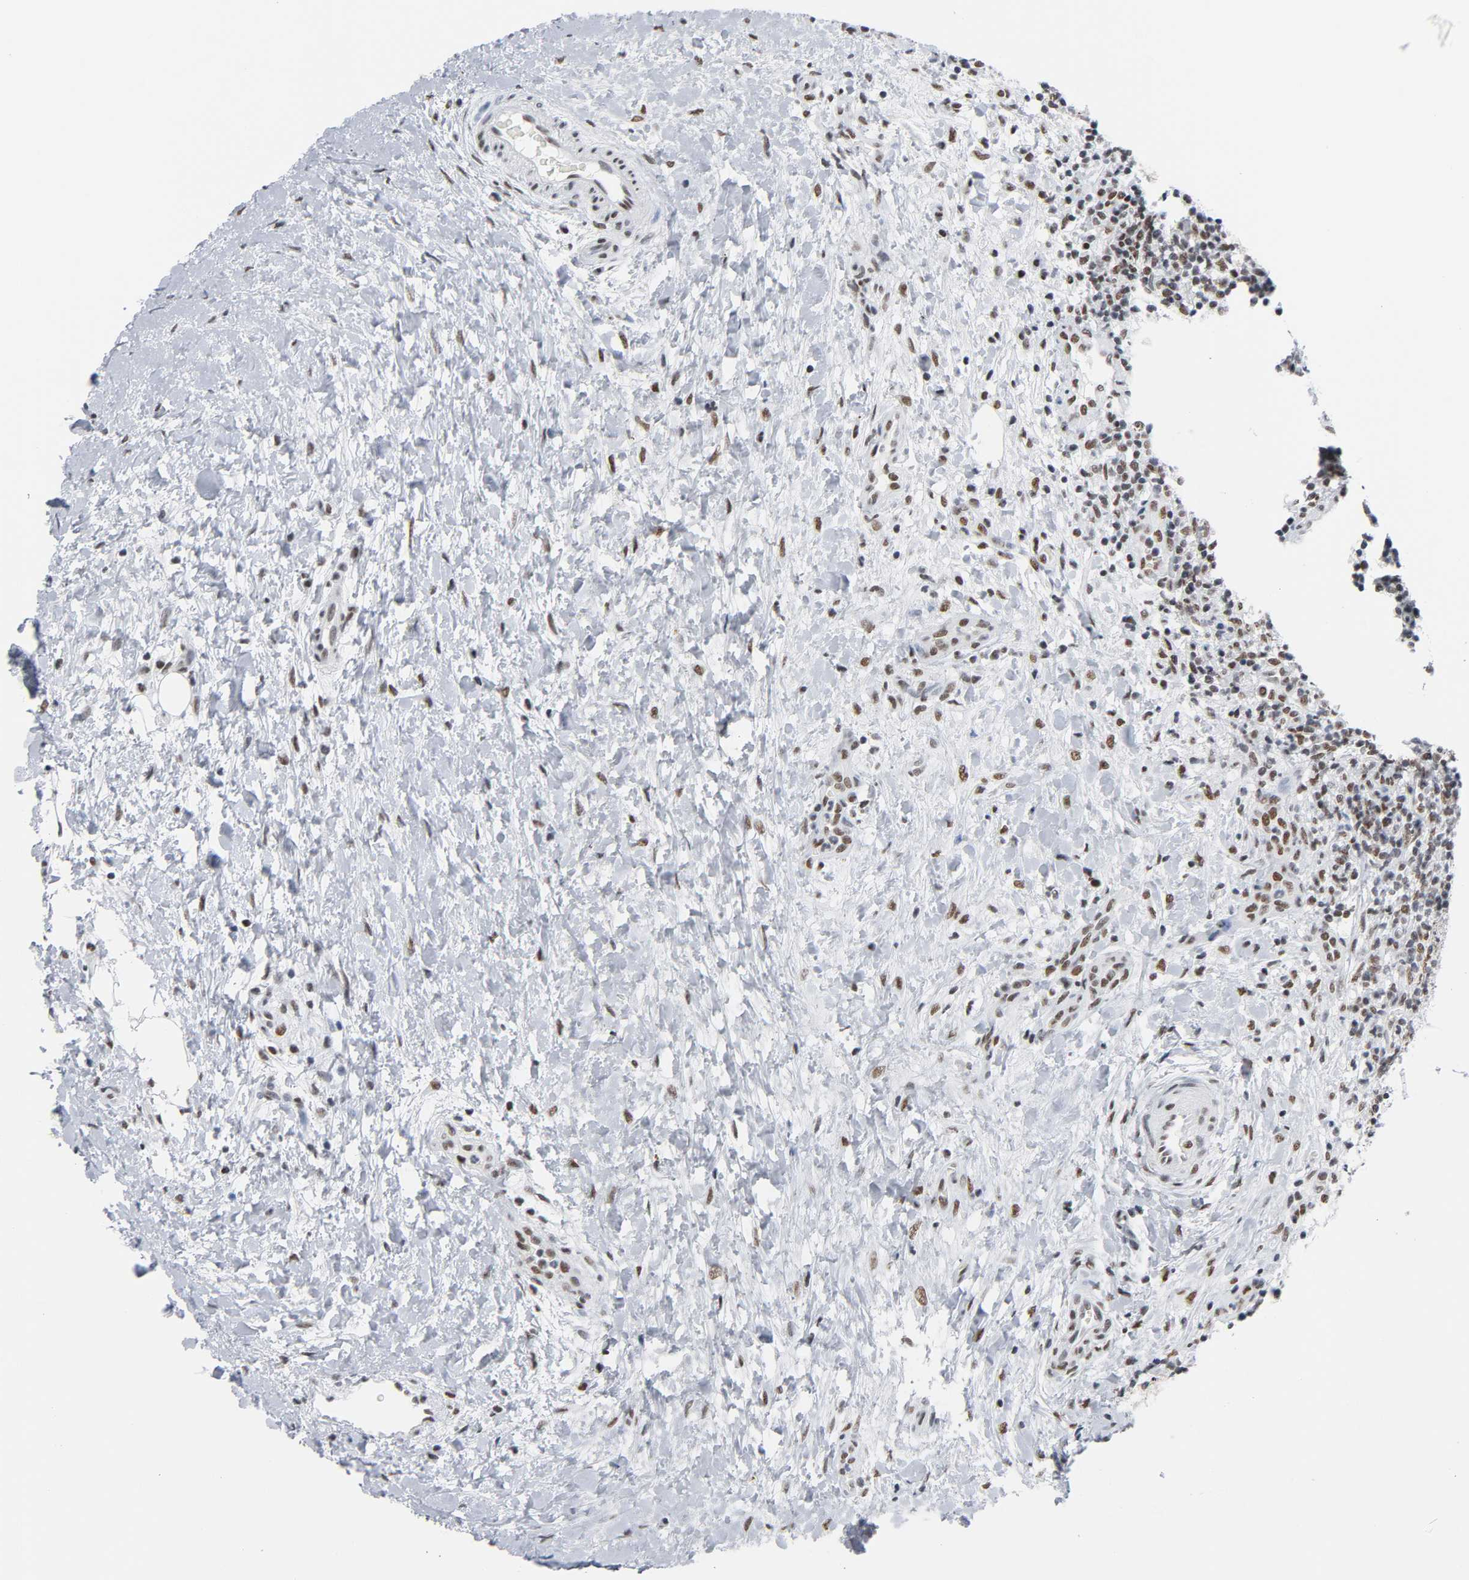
{"staining": {"intensity": "moderate", "quantity": ">75%", "location": "nuclear"}, "tissue": "lymphoma", "cell_type": "Tumor cells", "image_type": "cancer", "snomed": [{"axis": "morphology", "description": "Malignant lymphoma, non-Hodgkin's type, Low grade"}, {"axis": "topography", "description": "Lymph node"}], "caption": "IHC staining of malignant lymphoma, non-Hodgkin's type (low-grade), which reveals medium levels of moderate nuclear staining in approximately >75% of tumor cells indicating moderate nuclear protein expression. The staining was performed using DAB (3,3'-diaminobenzidine) (brown) for protein detection and nuclei were counterstained in hematoxylin (blue).", "gene": "CSTF2", "patient": {"sex": "female", "age": 76}}